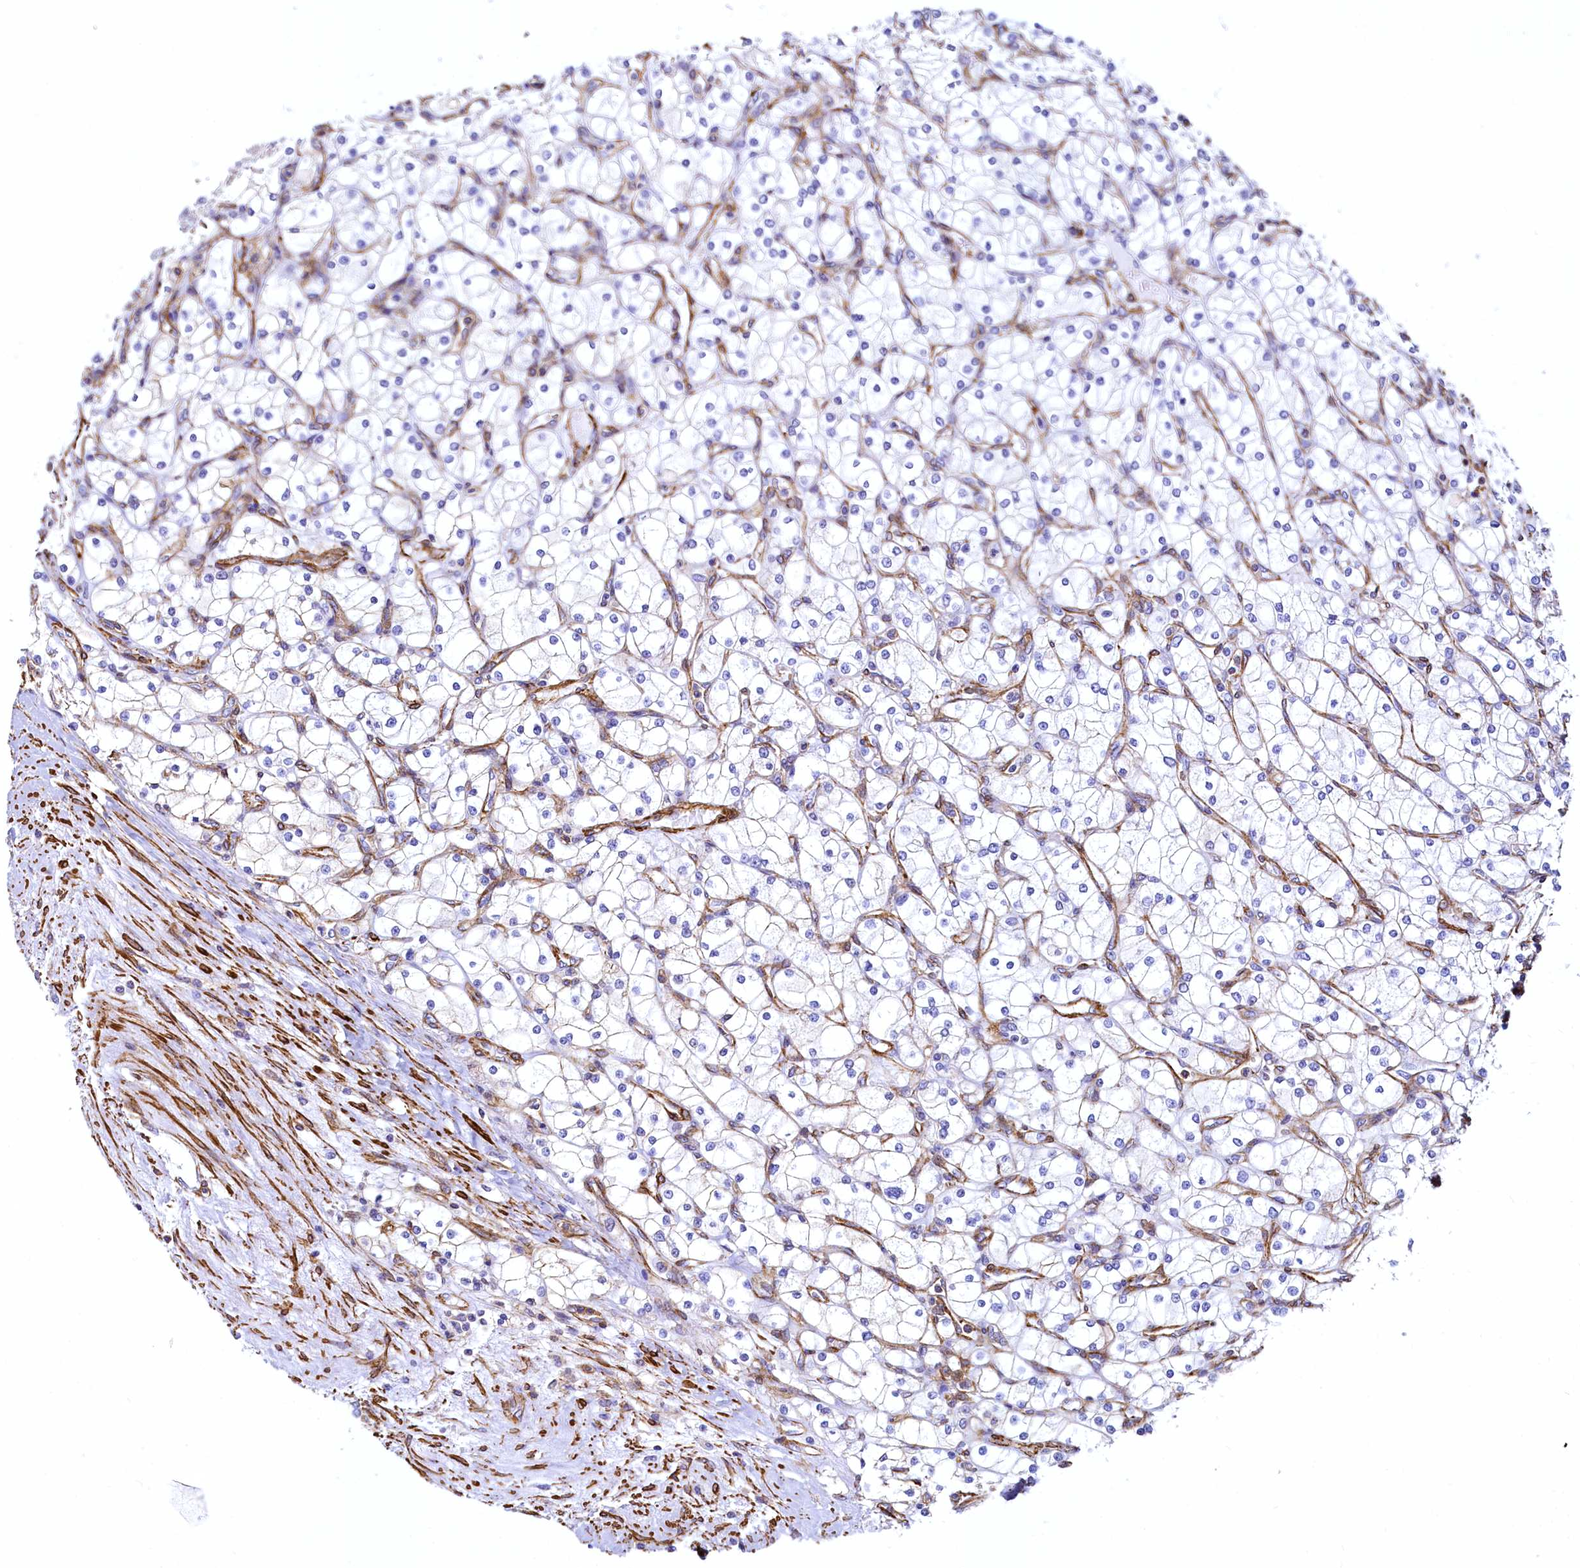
{"staining": {"intensity": "negative", "quantity": "none", "location": "none"}, "tissue": "renal cancer", "cell_type": "Tumor cells", "image_type": "cancer", "snomed": [{"axis": "morphology", "description": "Adenocarcinoma, NOS"}, {"axis": "topography", "description": "Kidney"}], "caption": "A high-resolution histopathology image shows IHC staining of renal cancer (adenocarcinoma), which shows no significant expression in tumor cells. Nuclei are stained in blue.", "gene": "THBS1", "patient": {"sex": "male", "age": 80}}